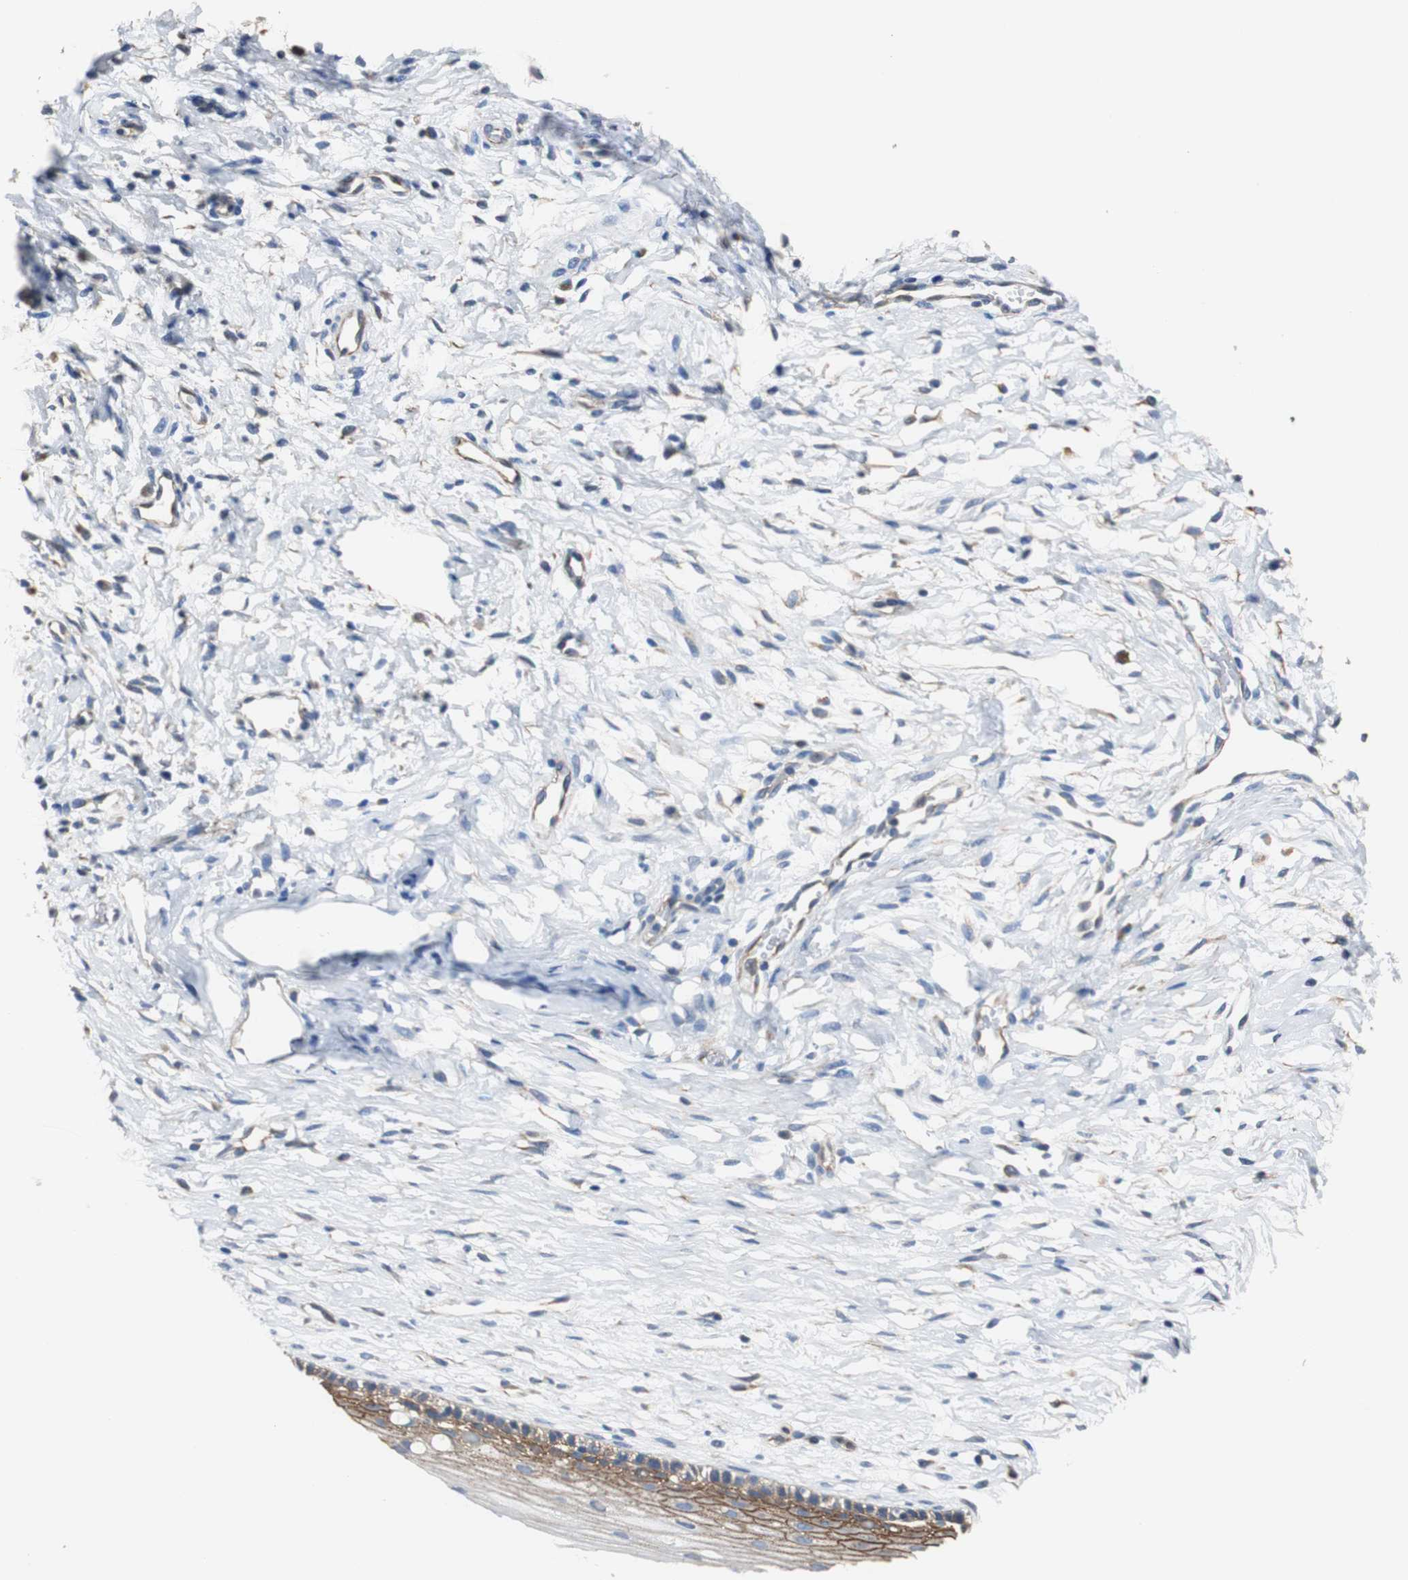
{"staining": {"intensity": "weak", "quantity": ">75%", "location": "cytoplasmic/membranous"}, "tissue": "cervix", "cell_type": "Glandular cells", "image_type": "normal", "snomed": [{"axis": "morphology", "description": "Normal tissue, NOS"}, {"axis": "topography", "description": "Cervix"}], "caption": "A low amount of weak cytoplasmic/membranous staining is identified in approximately >75% of glandular cells in unremarkable cervix. The protein of interest is shown in brown color, while the nuclei are stained blue.", "gene": "PCK1", "patient": {"sex": "female", "age": 46}}